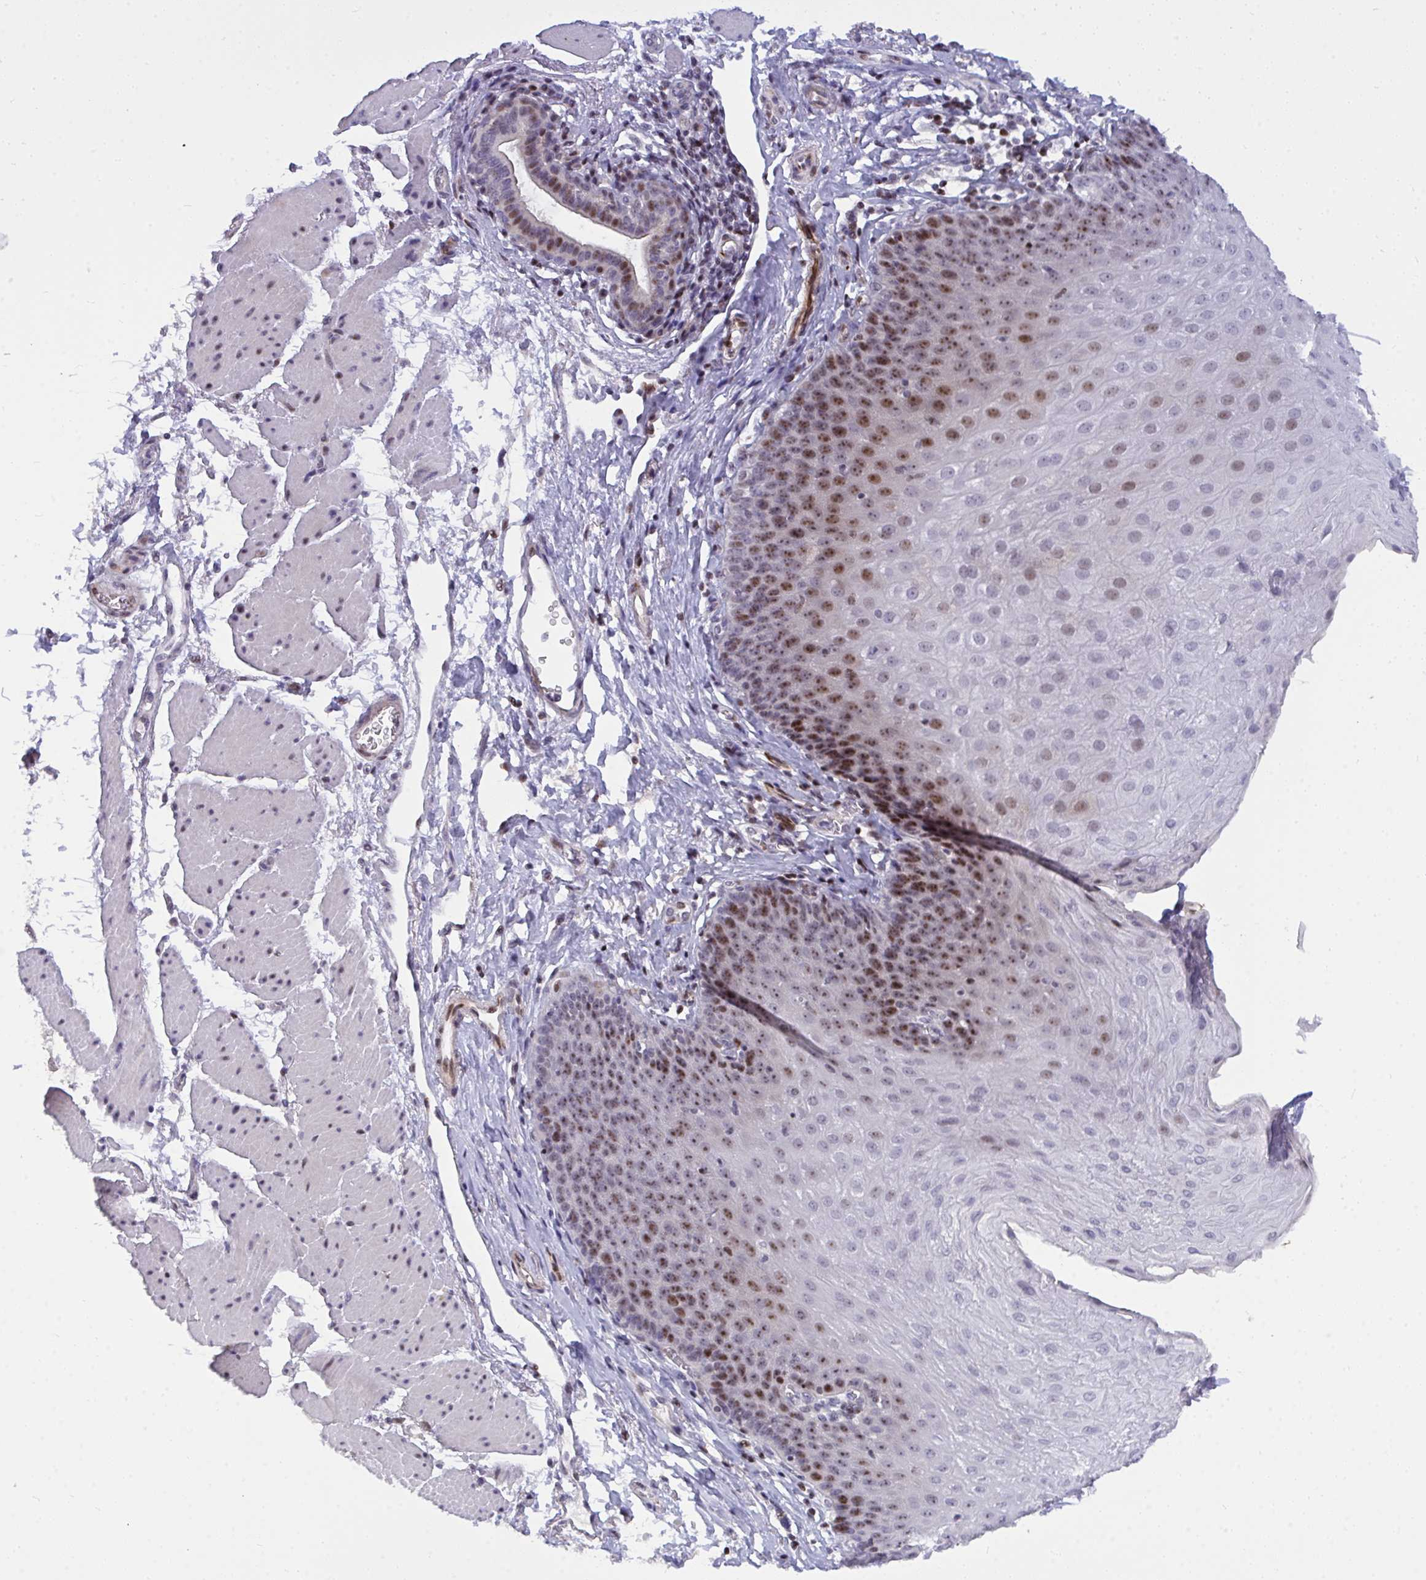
{"staining": {"intensity": "moderate", "quantity": "25%-75%", "location": "nuclear"}, "tissue": "esophagus", "cell_type": "Squamous epithelial cells", "image_type": "normal", "snomed": [{"axis": "morphology", "description": "Normal tissue, NOS"}, {"axis": "topography", "description": "Esophagus"}], "caption": "A brown stain shows moderate nuclear expression of a protein in squamous epithelial cells of unremarkable esophagus. The staining was performed using DAB (3,3'-diaminobenzidine) to visualize the protein expression in brown, while the nuclei were stained in blue with hematoxylin (Magnification: 20x).", "gene": "PLPPR3", "patient": {"sex": "female", "age": 81}}